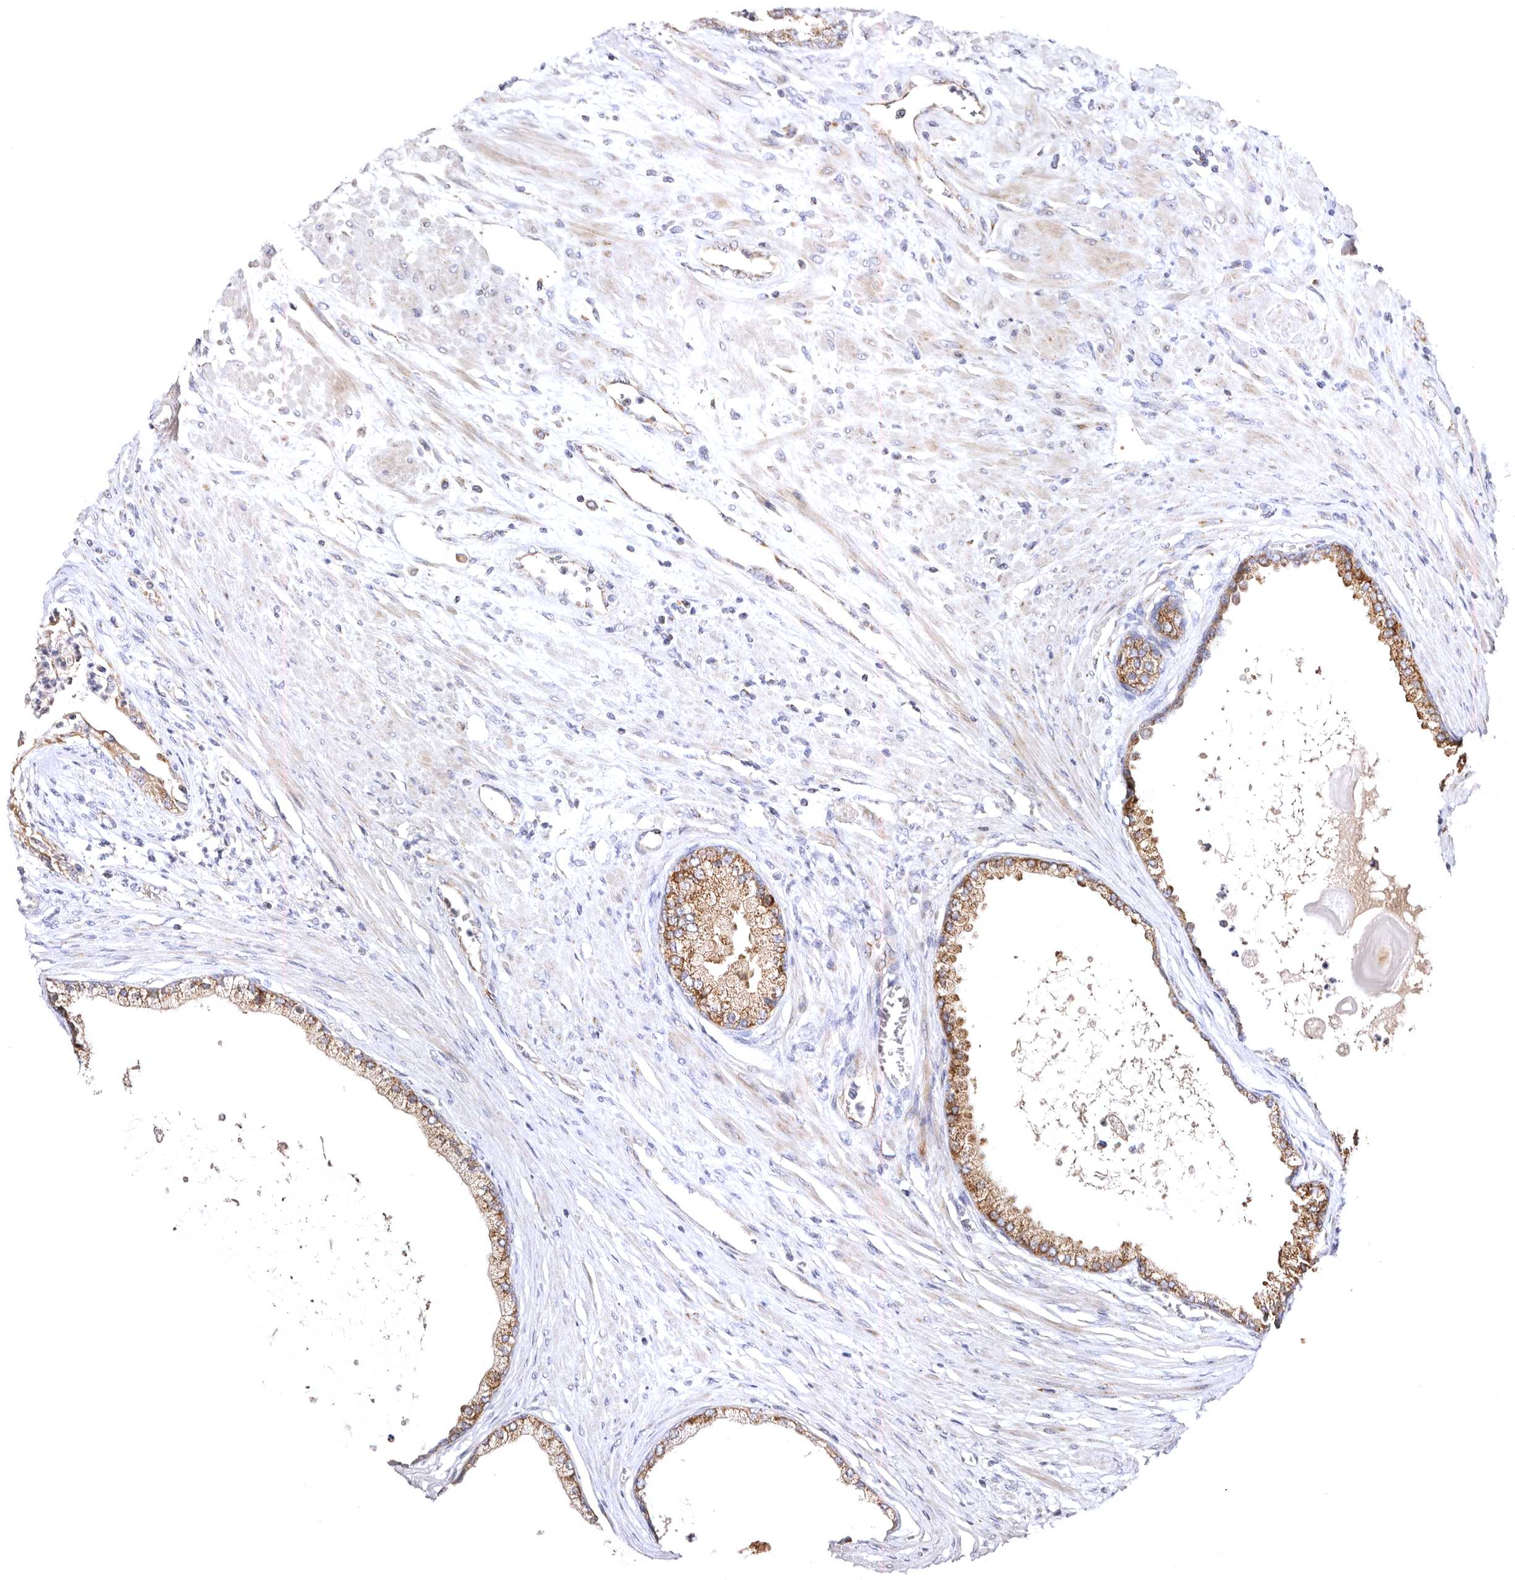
{"staining": {"intensity": "moderate", "quantity": ">75%", "location": "cytoplasmic/membranous"}, "tissue": "prostate cancer", "cell_type": "Tumor cells", "image_type": "cancer", "snomed": [{"axis": "morphology", "description": "Normal tissue, NOS"}, {"axis": "morphology", "description": "Adenocarcinoma, Low grade"}, {"axis": "topography", "description": "Prostate"}, {"axis": "topography", "description": "Peripheral nerve tissue"}], "caption": "Immunohistochemical staining of human prostate adenocarcinoma (low-grade) reveals medium levels of moderate cytoplasmic/membranous expression in approximately >75% of tumor cells.", "gene": "BAIAP2L1", "patient": {"sex": "male", "age": 71}}